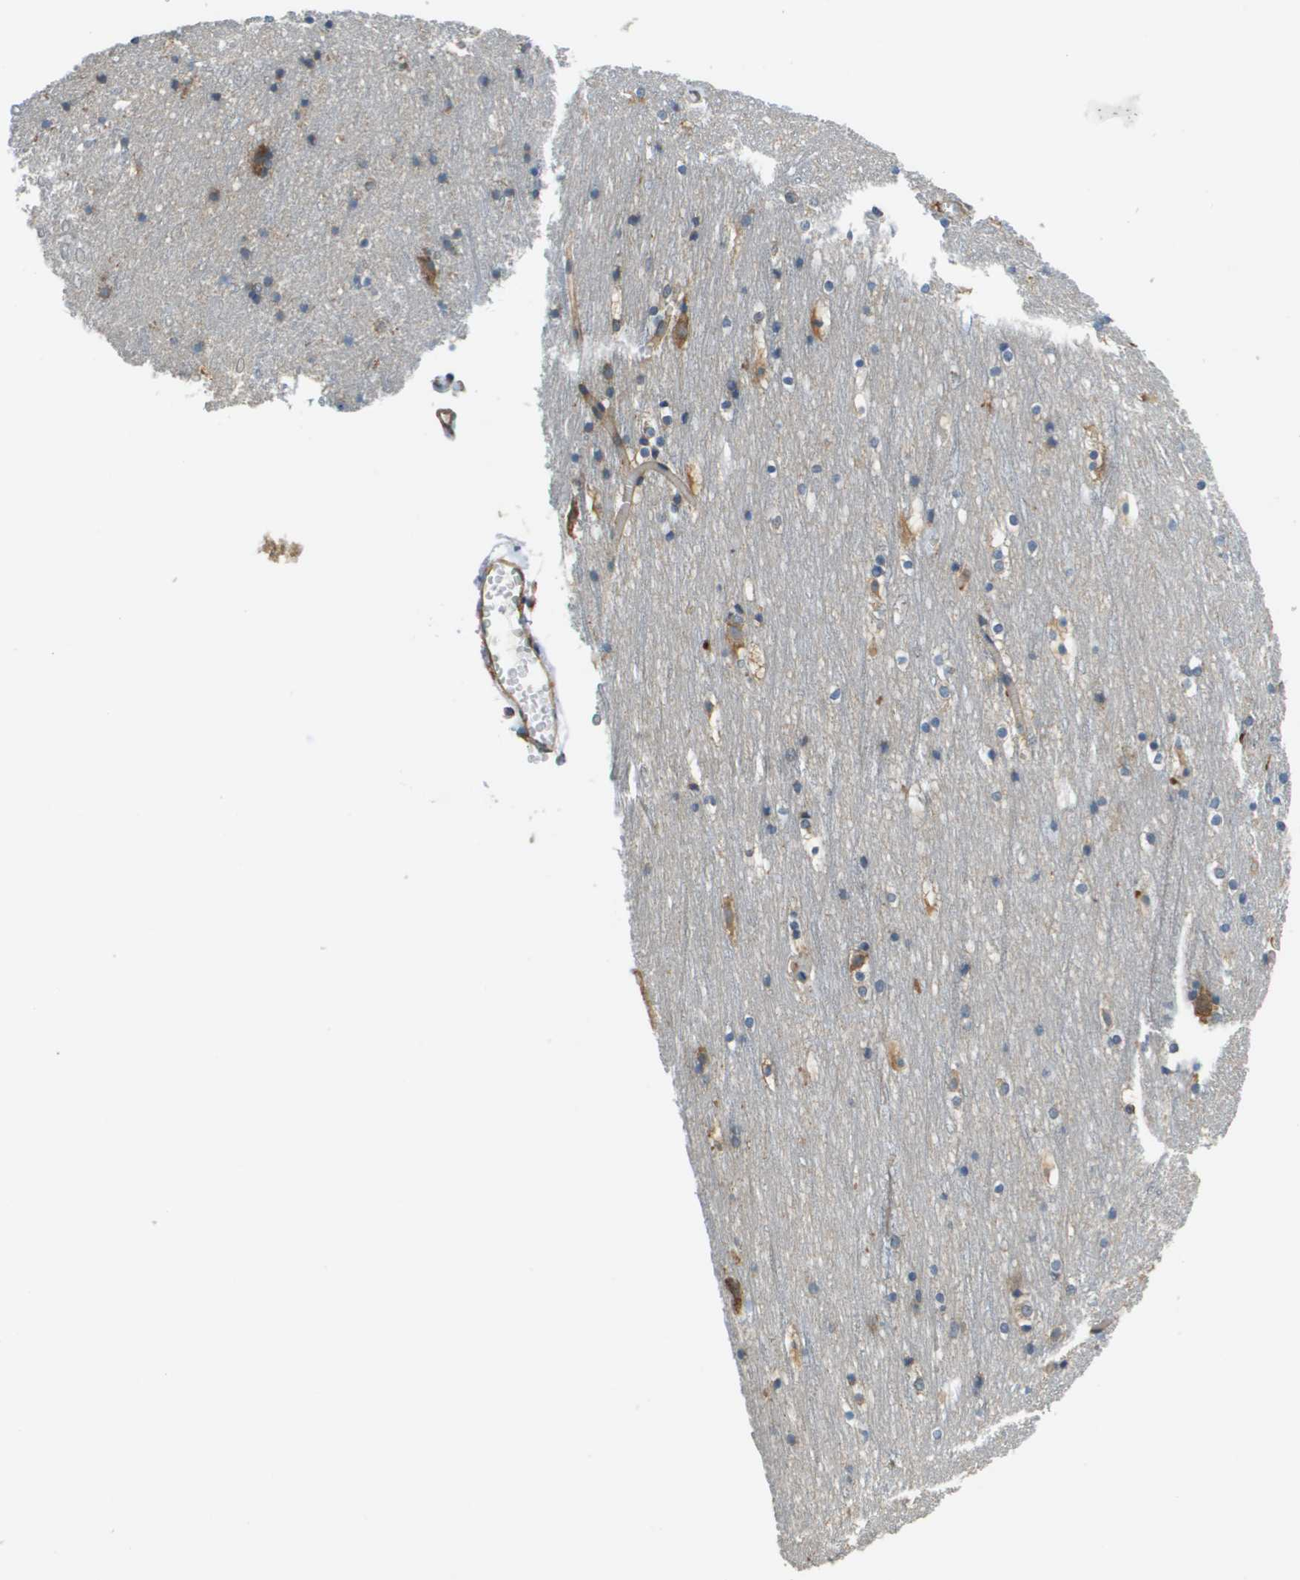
{"staining": {"intensity": "moderate", "quantity": ">75%", "location": "cytoplasmic/membranous"}, "tissue": "cerebral cortex", "cell_type": "Endothelial cells", "image_type": "normal", "snomed": [{"axis": "morphology", "description": "Normal tissue, NOS"}, {"axis": "topography", "description": "Cerebral cortex"}], "caption": "This is an image of immunohistochemistry staining of benign cerebral cortex, which shows moderate expression in the cytoplasmic/membranous of endothelial cells.", "gene": "DNAJB11", "patient": {"sex": "male", "age": 45}}